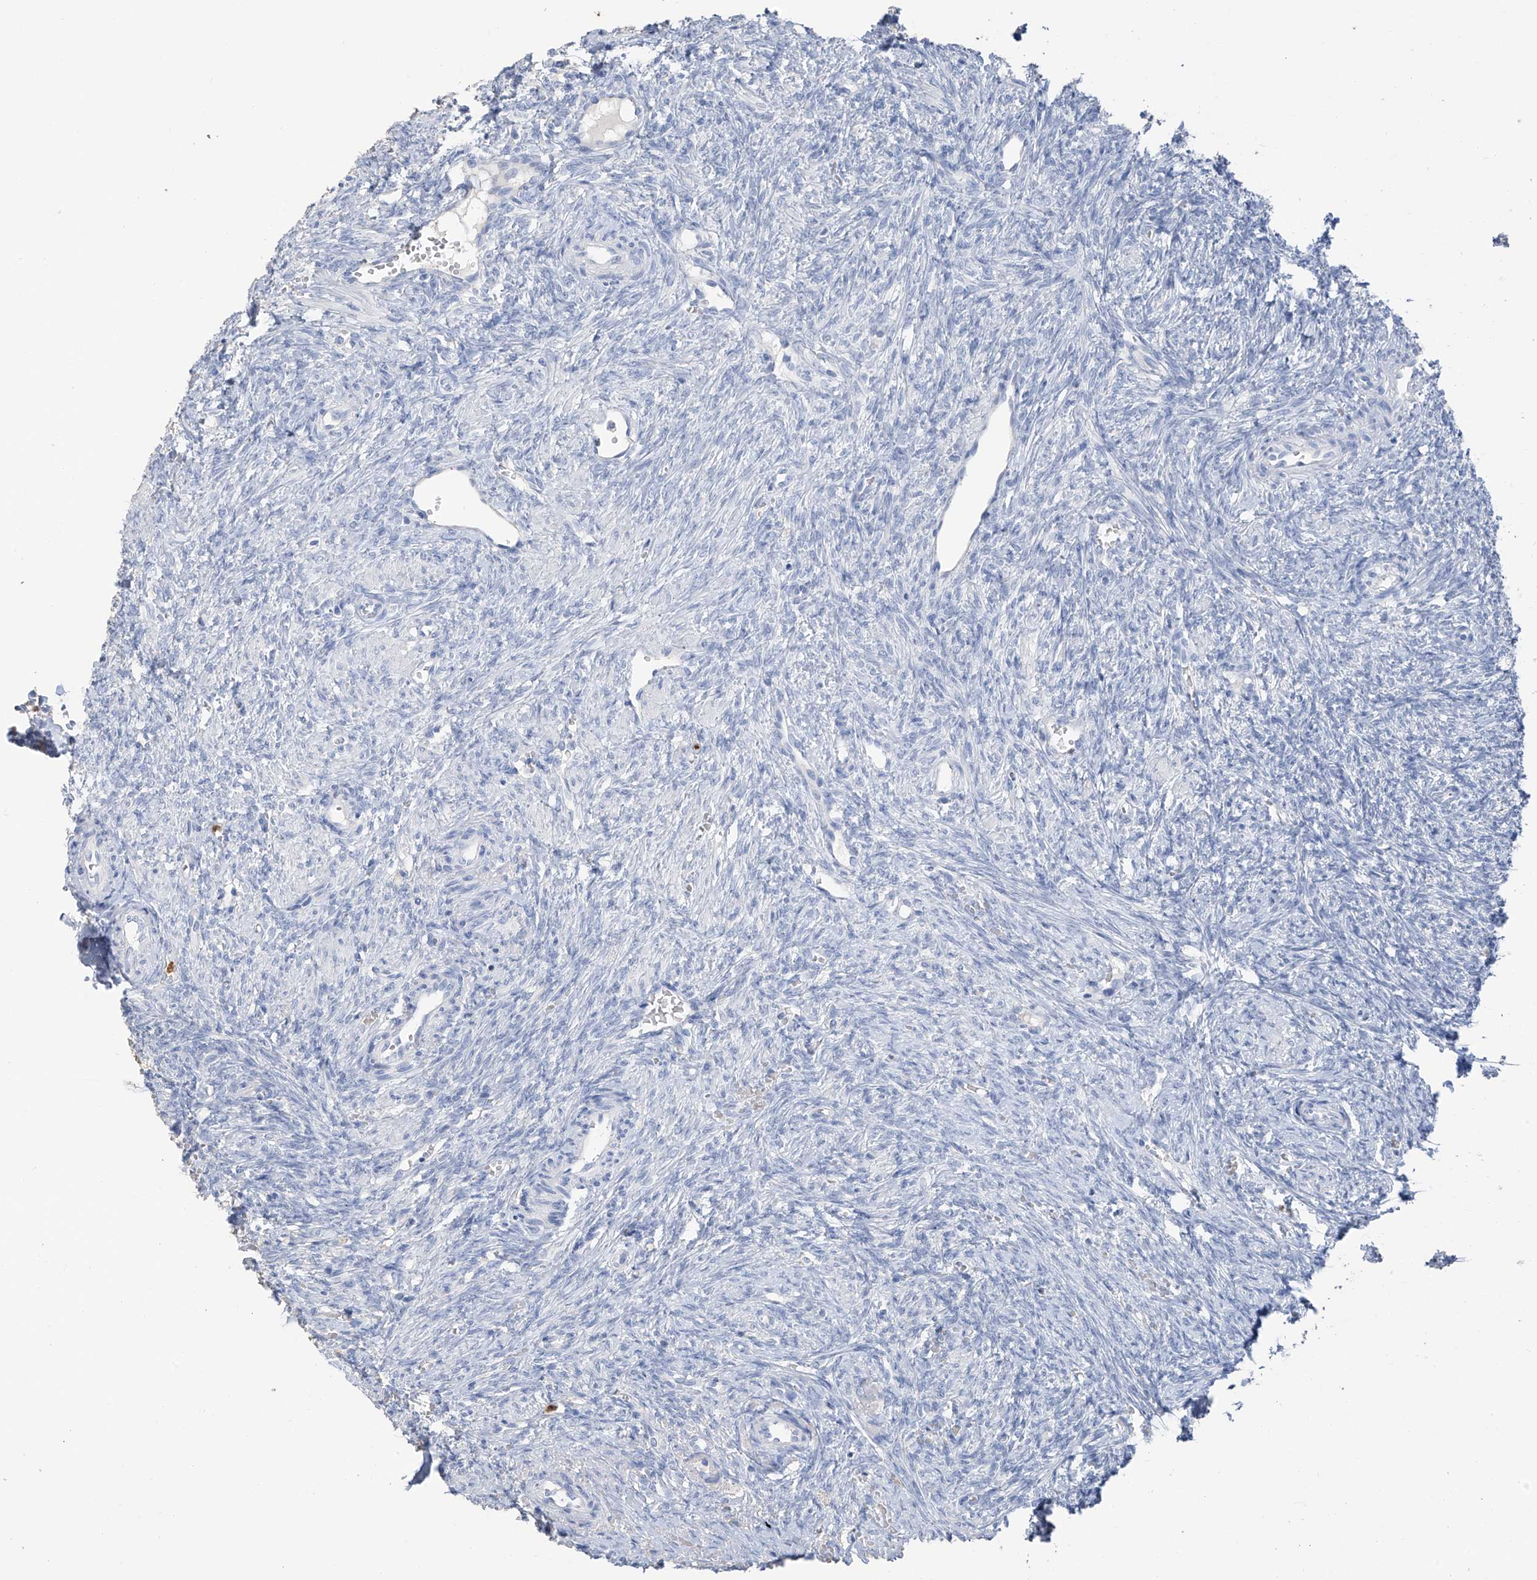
{"staining": {"intensity": "negative", "quantity": "none", "location": "none"}, "tissue": "ovary", "cell_type": "Ovarian stroma cells", "image_type": "normal", "snomed": [{"axis": "morphology", "description": "Normal tissue, NOS"}, {"axis": "topography", "description": "Ovary"}], "caption": "An immunohistochemistry histopathology image of benign ovary is shown. There is no staining in ovarian stroma cells of ovary.", "gene": "PAFAH1B3", "patient": {"sex": "female", "age": 41}}